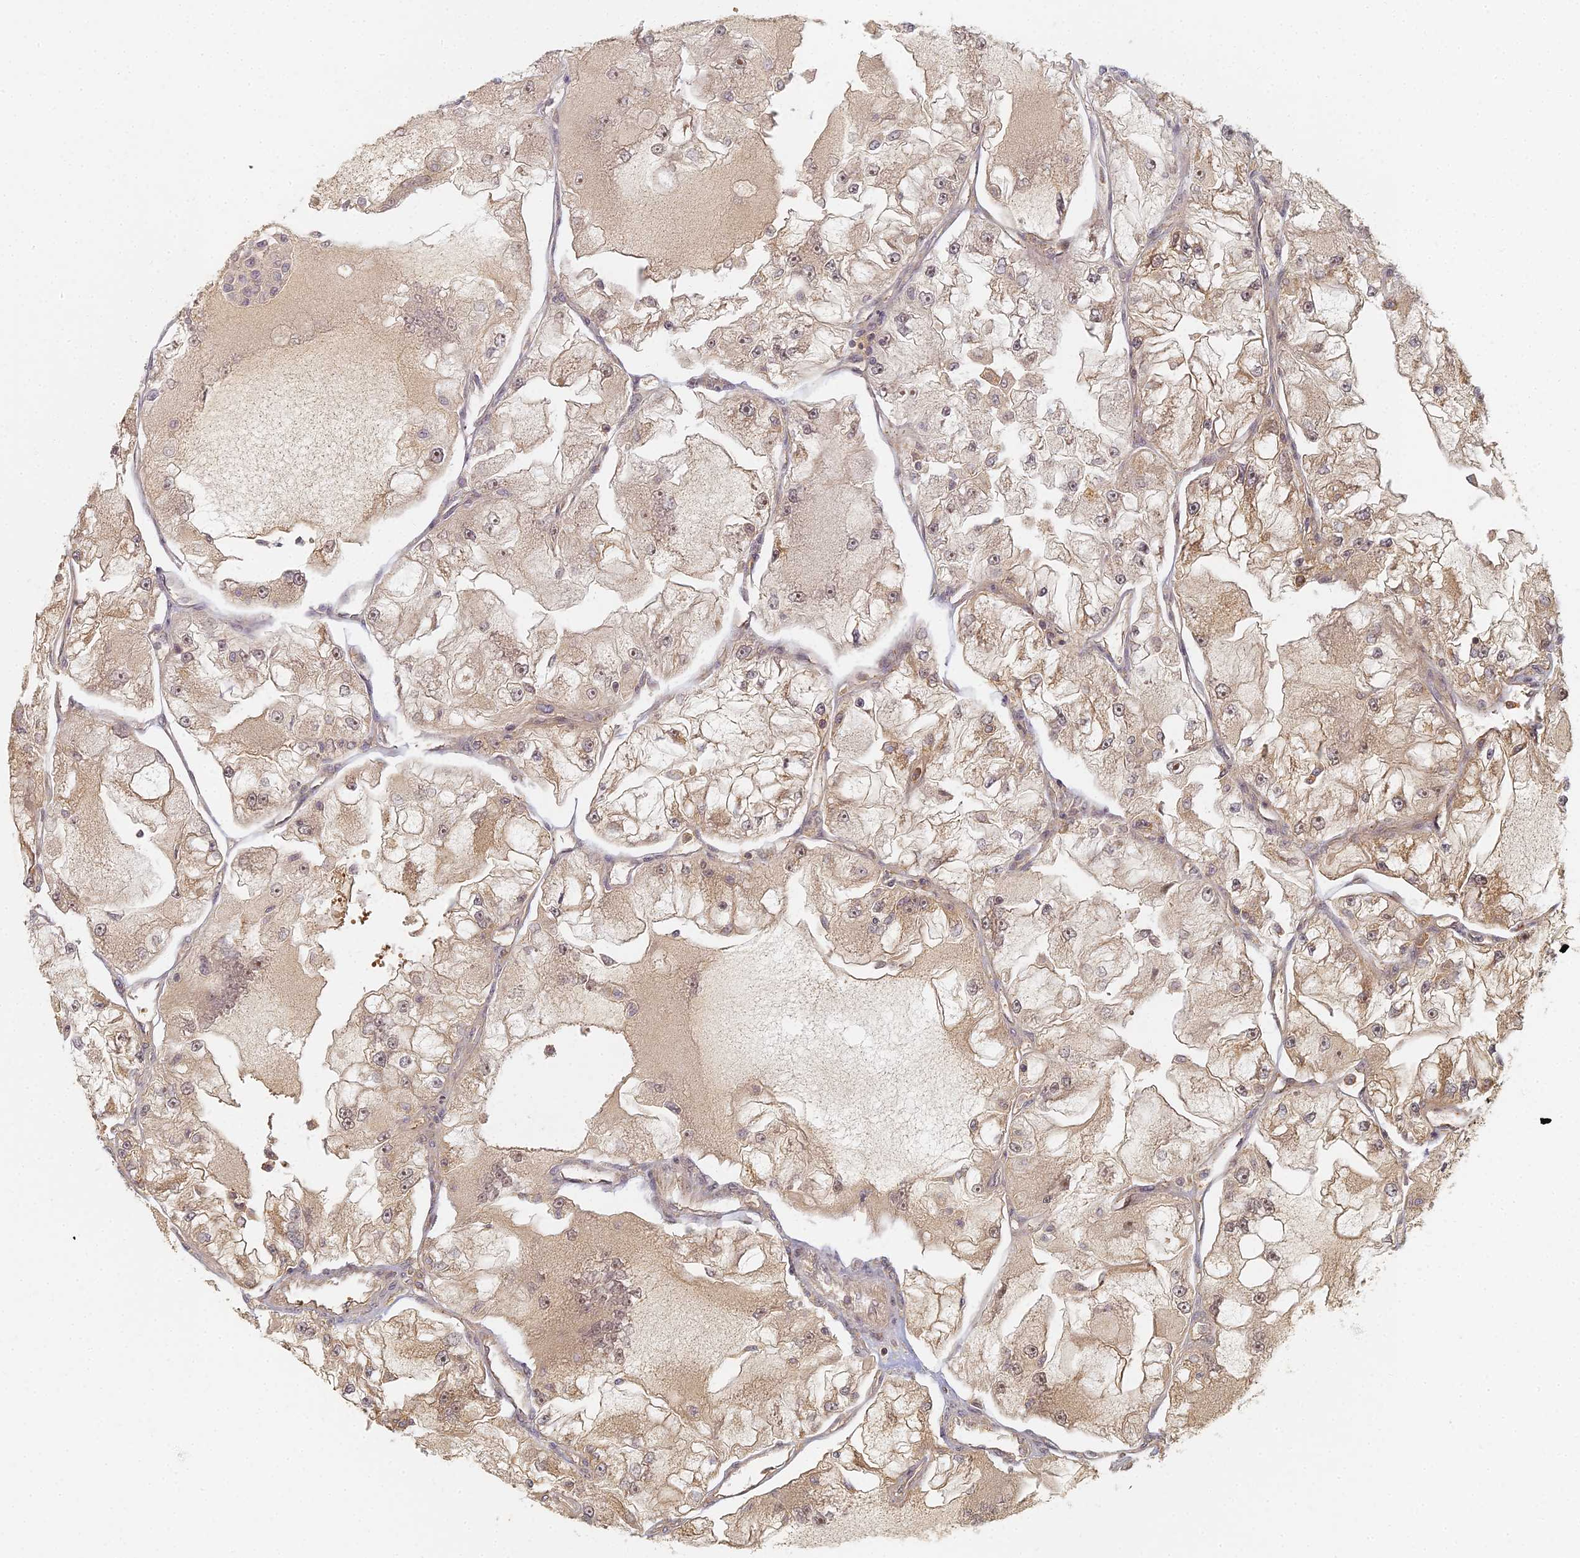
{"staining": {"intensity": "weak", "quantity": ">75%", "location": "cytoplasmic/membranous,nuclear"}, "tissue": "renal cancer", "cell_type": "Tumor cells", "image_type": "cancer", "snomed": [{"axis": "morphology", "description": "Adenocarcinoma, NOS"}, {"axis": "topography", "description": "Kidney"}], "caption": "An immunohistochemistry photomicrograph of neoplastic tissue is shown. Protein staining in brown labels weak cytoplasmic/membranous and nuclear positivity in adenocarcinoma (renal) within tumor cells.", "gene": "INO80D", "patient": {"sex": "female", "age": 72}}